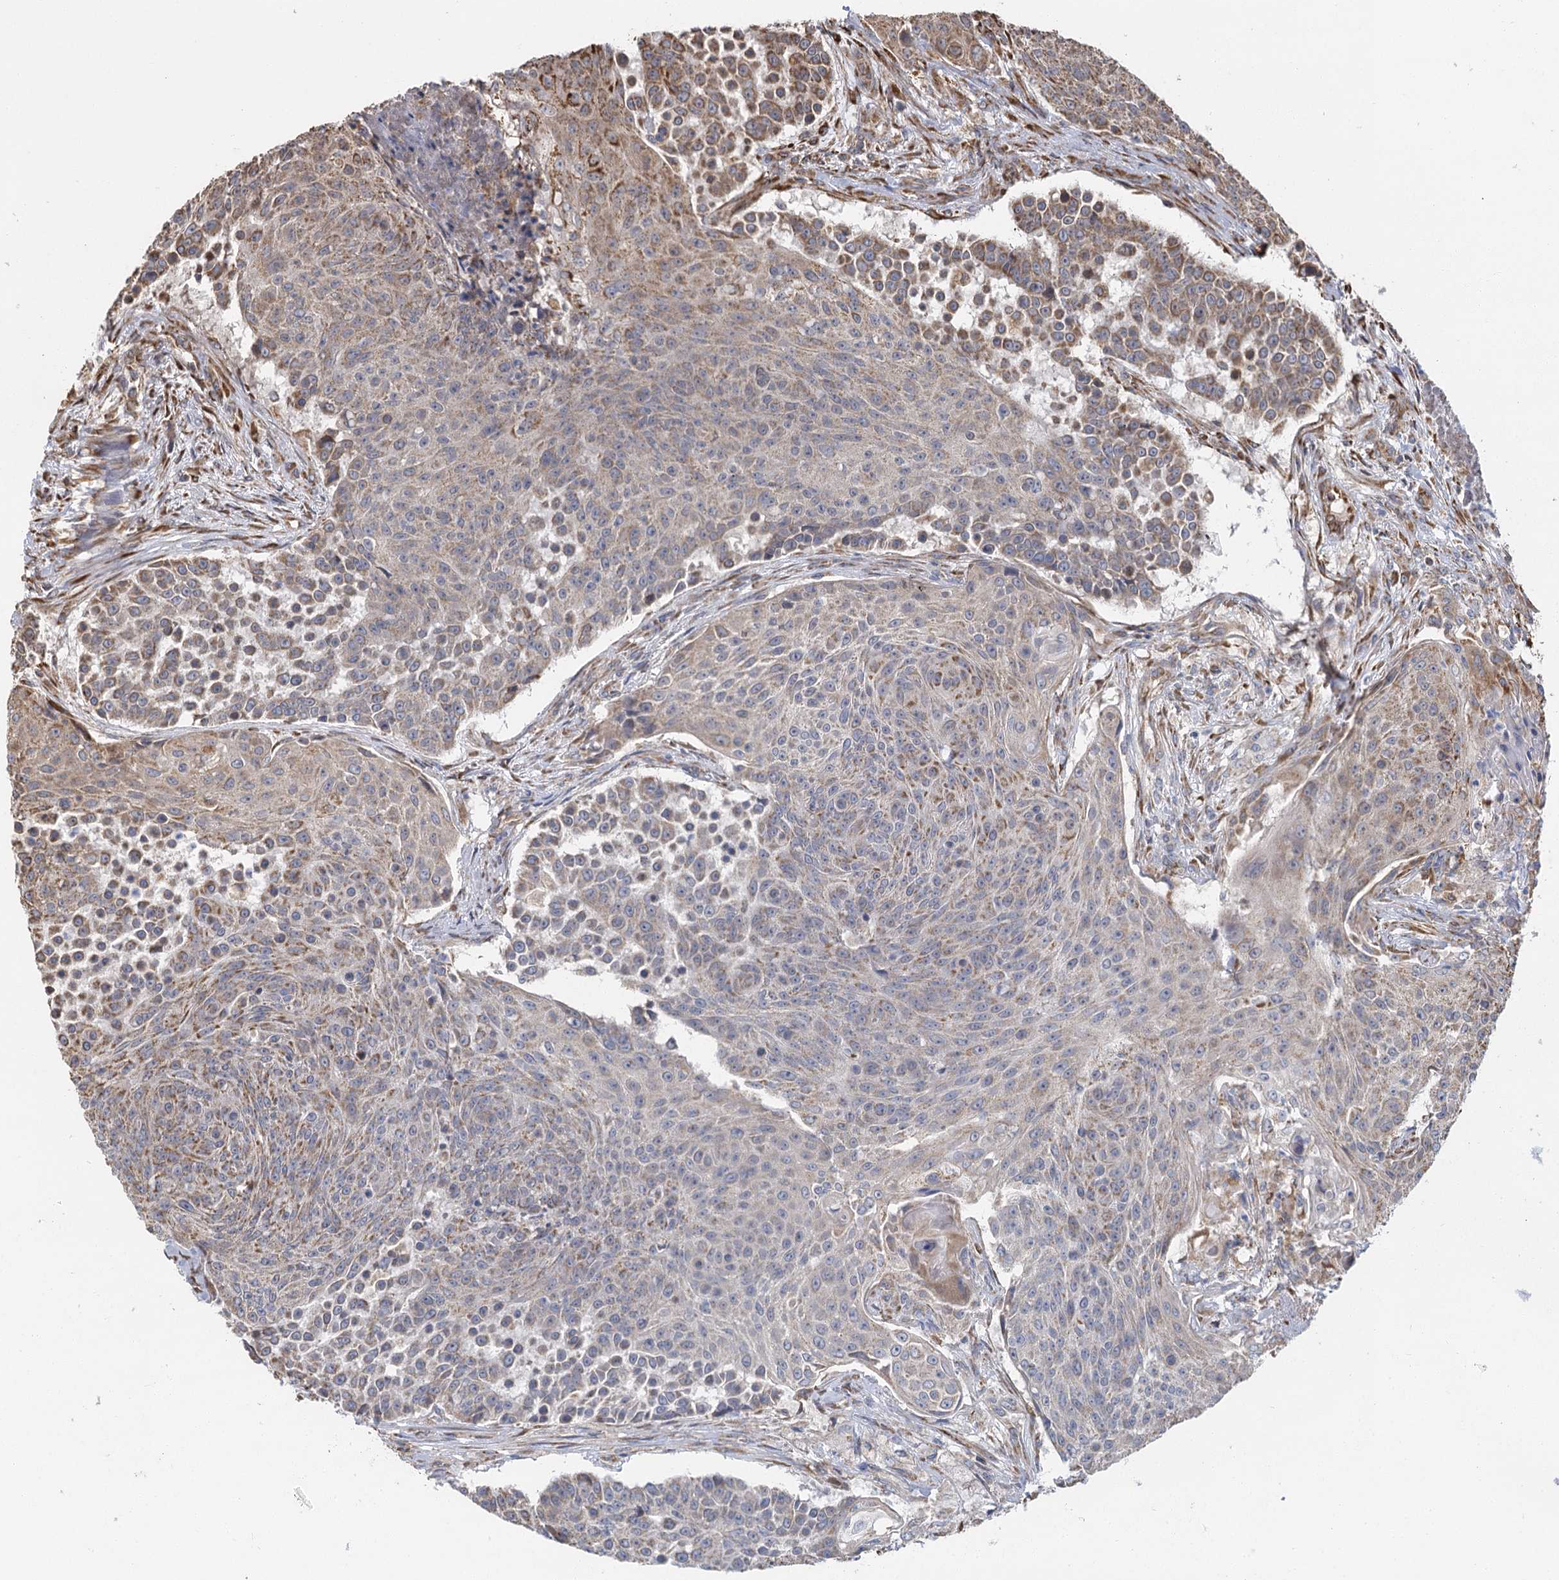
{"staining": {"intensity": "moderate", "quantity": "25%-75%", "location": "cytoplasmic/membranous"}, "tissue": "urothelial cancer", "cell_type": "Tumor cells", "image_type": "cancer", "snomed": [{"axis": "morphology", "description": "Urothelial carcinoma, High grade"}, {"axis": "topography", "description": "Urinary bladder"}], "caption": "IHC (DAB) staining of urothelial carcinoma (high-grade) shows moderate cytoplasmic/membranous protein expression in approximately 25%-75% of tumor cells. (IHC, brightfield microscopy, high magnification).", "gene": "IL11RA", "patient": {"sex": "female", "age": 63}}